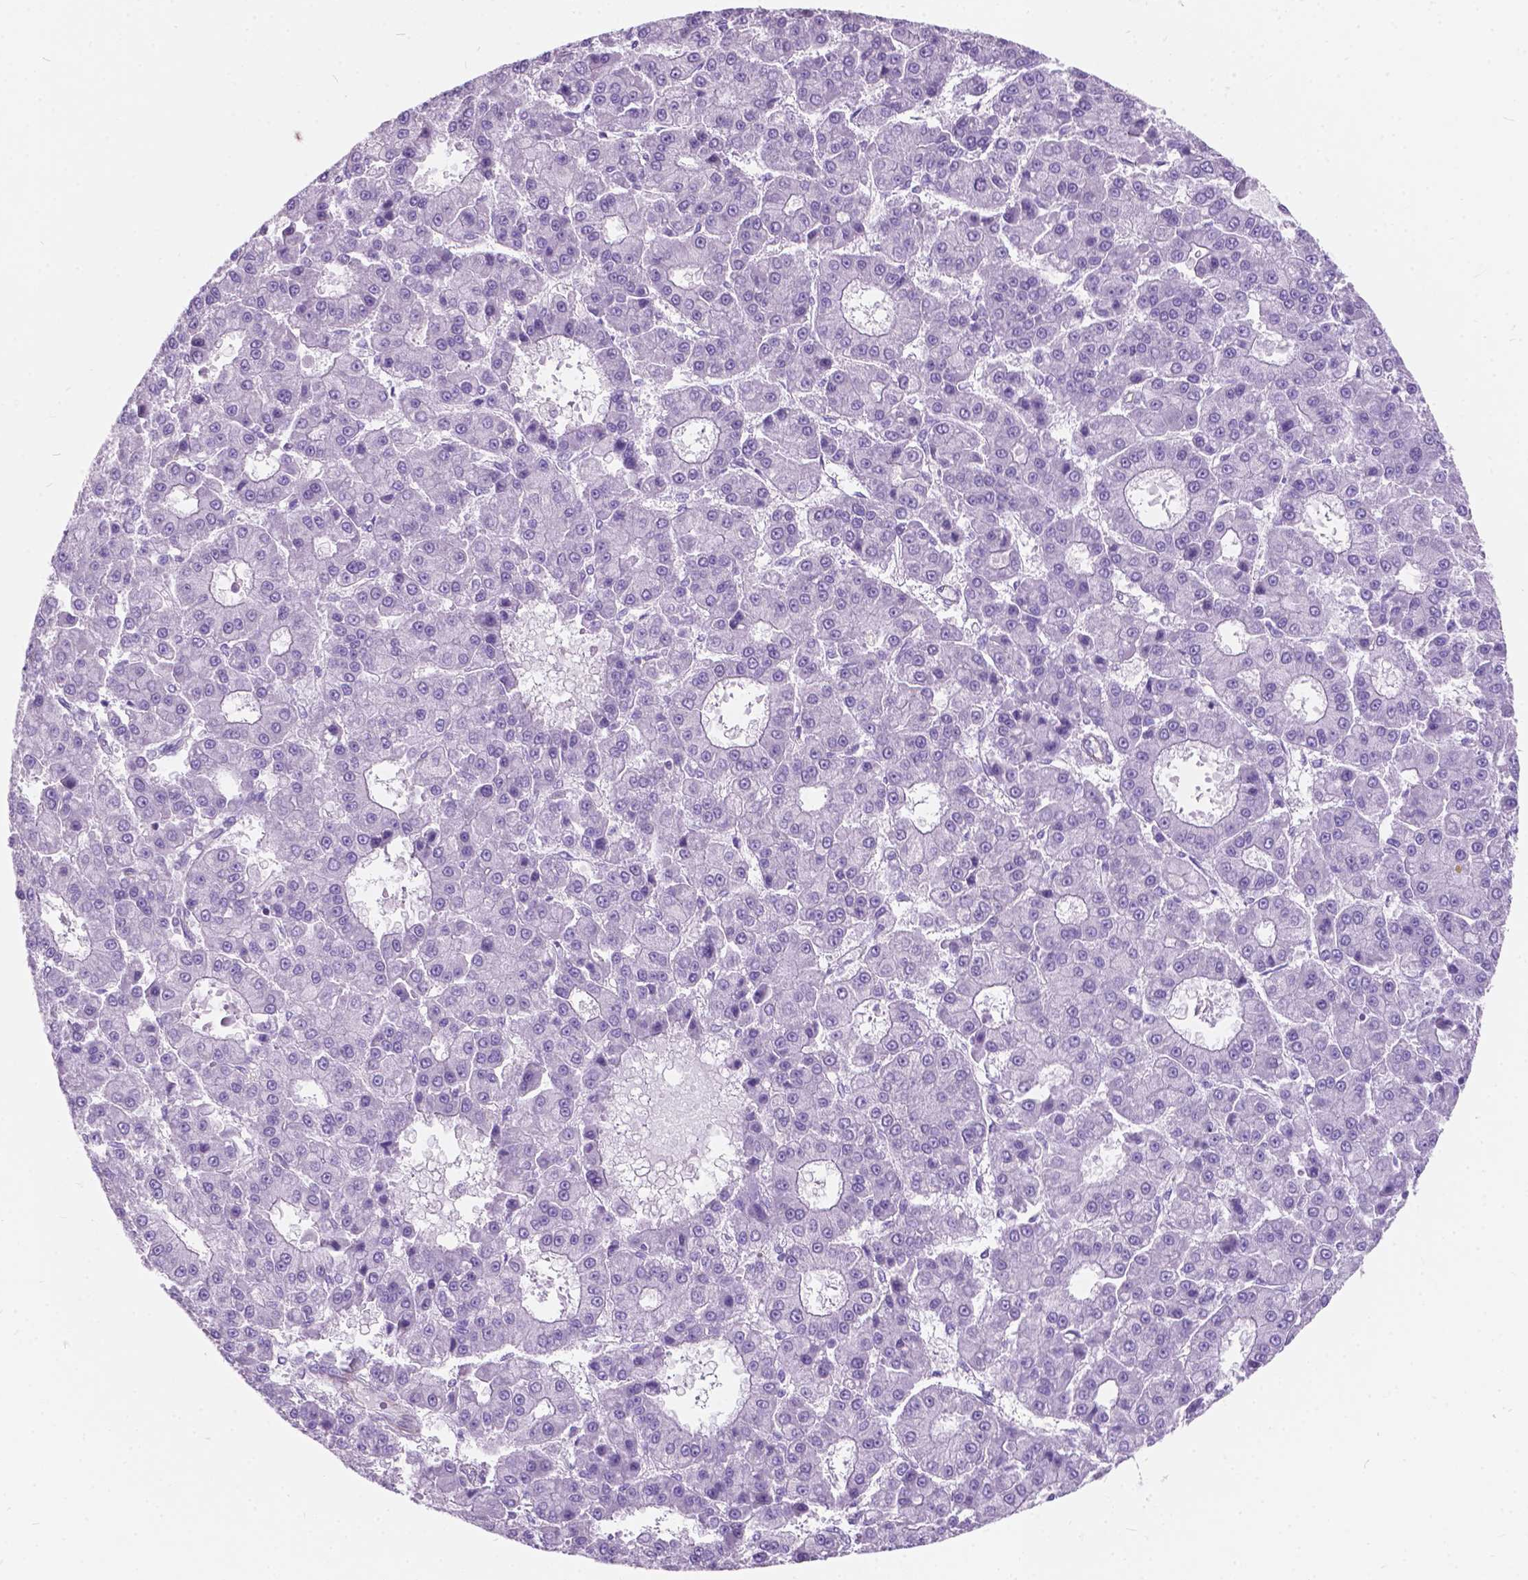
{"staining": {"intensity": "negative", "quantity": "none", "location": "none"}, "tissue": "liver cancer", "cell_type": "Tumor cells", "image_type": "cancer", "snomed": [{"axis": "morphology", "description": "Carcinoma, Hepatocellular, NOS"}, {"axis": "topography", "description": "Liver"}], "caption": "The histopathology image demonstrates no staining of tumor cells in liver cancer.", "gene": "AMOT", "patient": {"sex": "male", "age": 70}}